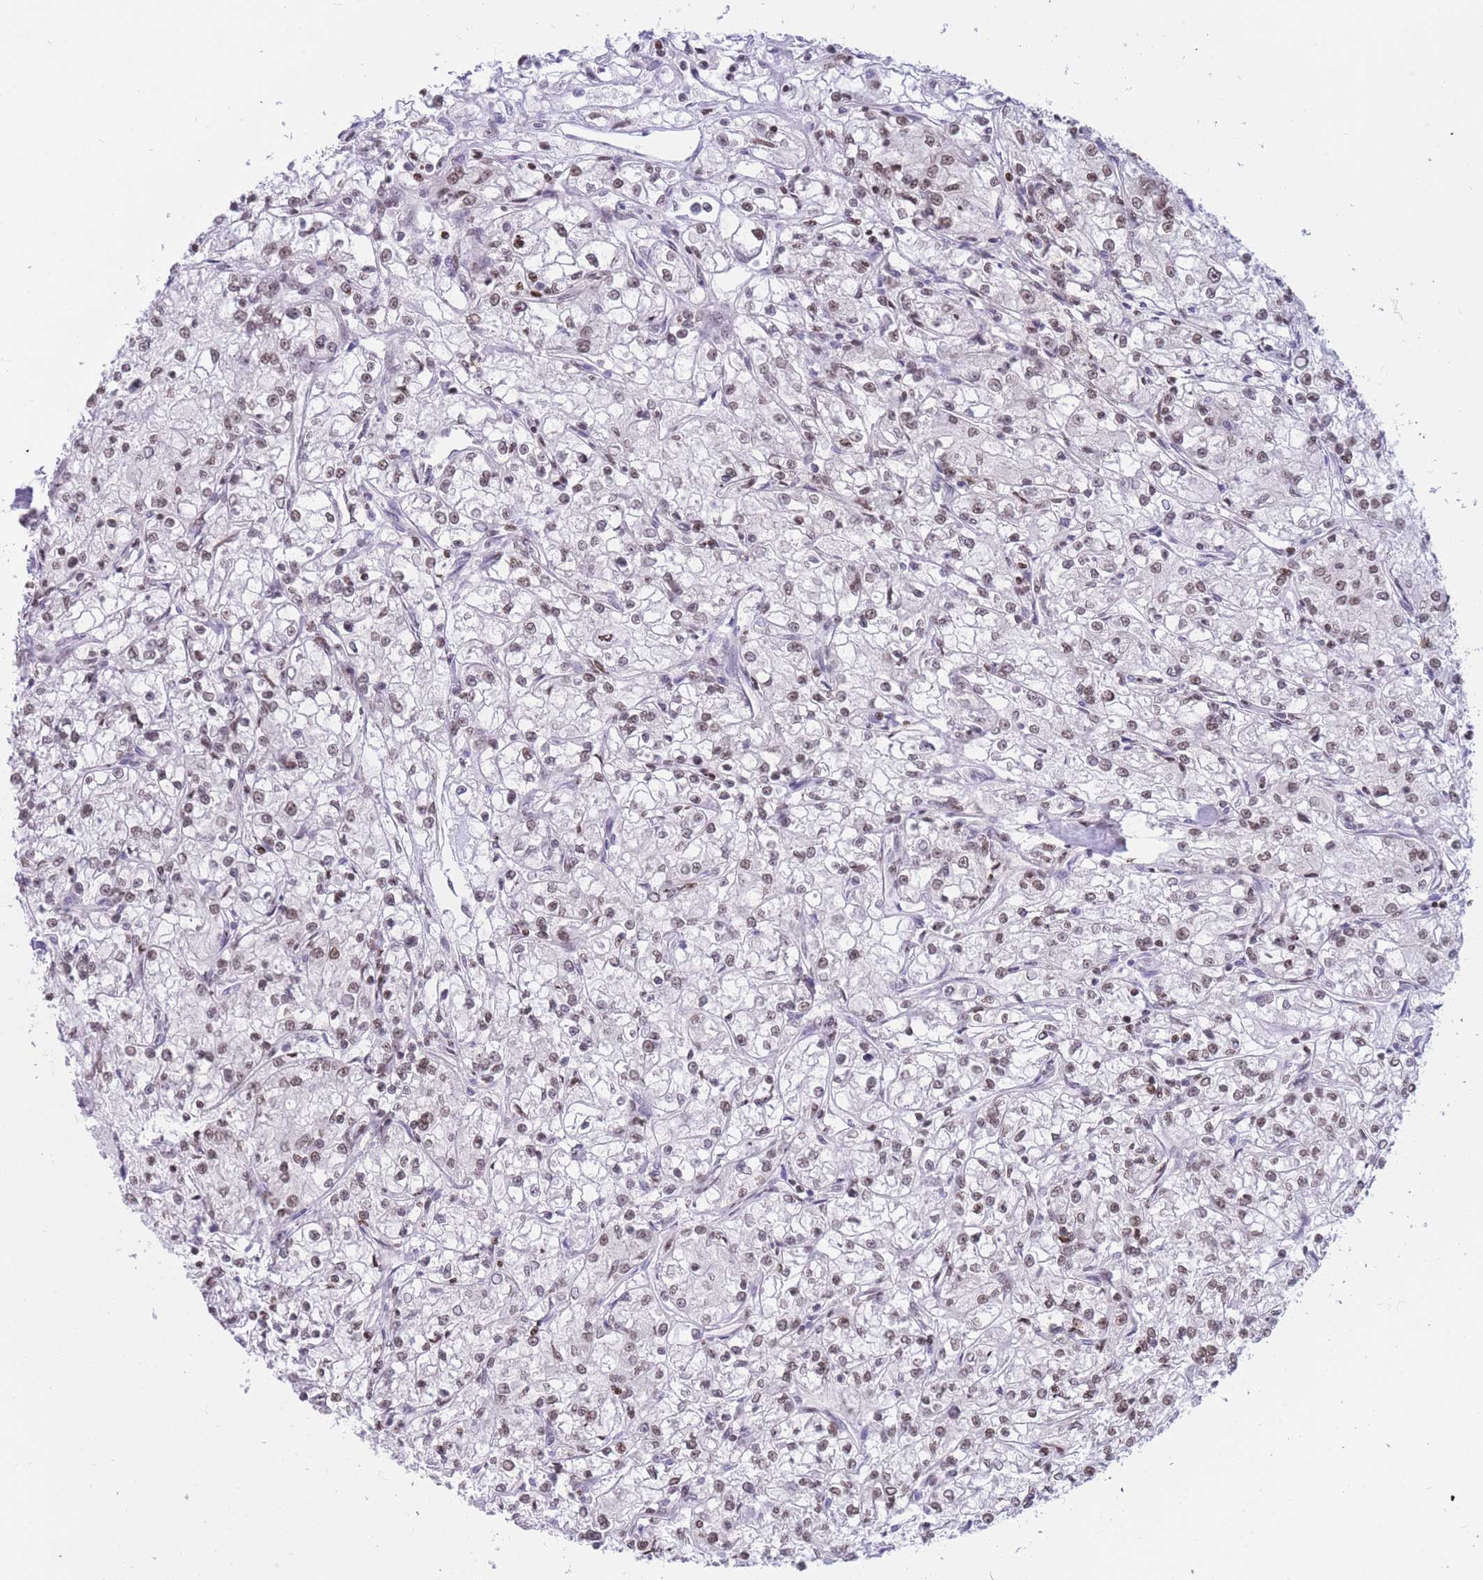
{"staining": {"intensity": "weak", "quantity": ">75%", "location": "nuclear"}, "tissue": "renal cancer", "cell_type": "Tumor cells", "image_type": "cancer", "snomed": [{"axis": "morphology", "description": "Adenocarcinoma, NOS"}, {"axis": "topography", "description": "Kidney"}], "caption": "DAB immunohistochemical staining of human renal cancer displays weak nuclear protein staining in about >75% of tumor cells.", "gene": "HMGN1", "patient": {"sex": "female", "age": 59}}